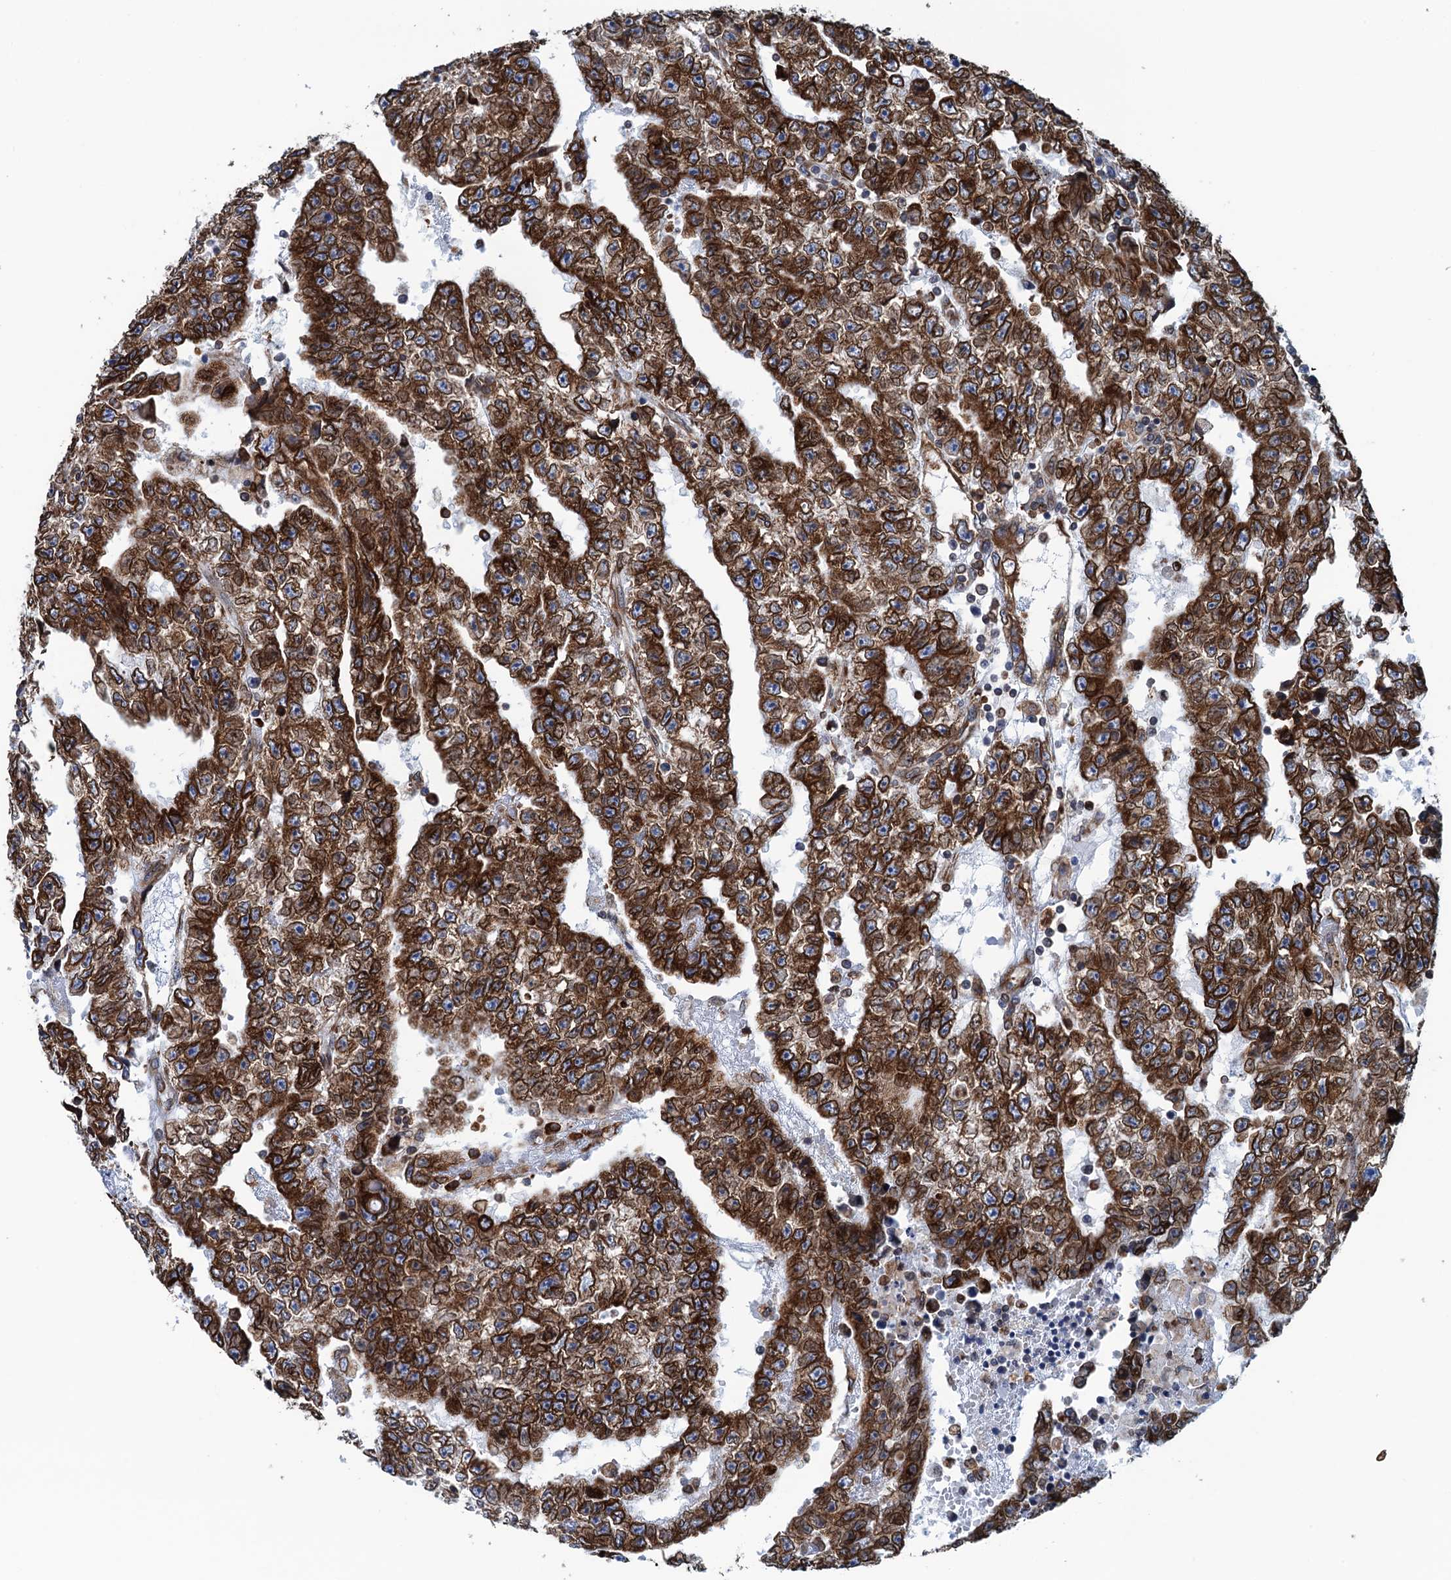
{"staining": {"intensity": "strong", "quantity": ">75%", "location": "cytoplasmic/membranous"}, "tissue": "testis cancer", "cell_type": "Tumor cells", "image_type": "cancer", "snomed": [{"axis": "morphology", "description": "Carcinoma, Embryonal, NOS"}, {"axis": "topography", "description": "Testis"}], "caption": "An immunohistochemistry (IHC) image of tumor tissue is shown. Protein staining in brown highlights strong cytoplasmic/membranous positivity in embryonal carcinoma (testis) within tumor cells.", "gene": "TMEM205", "patient": {"sex": "male", "age": 25}}